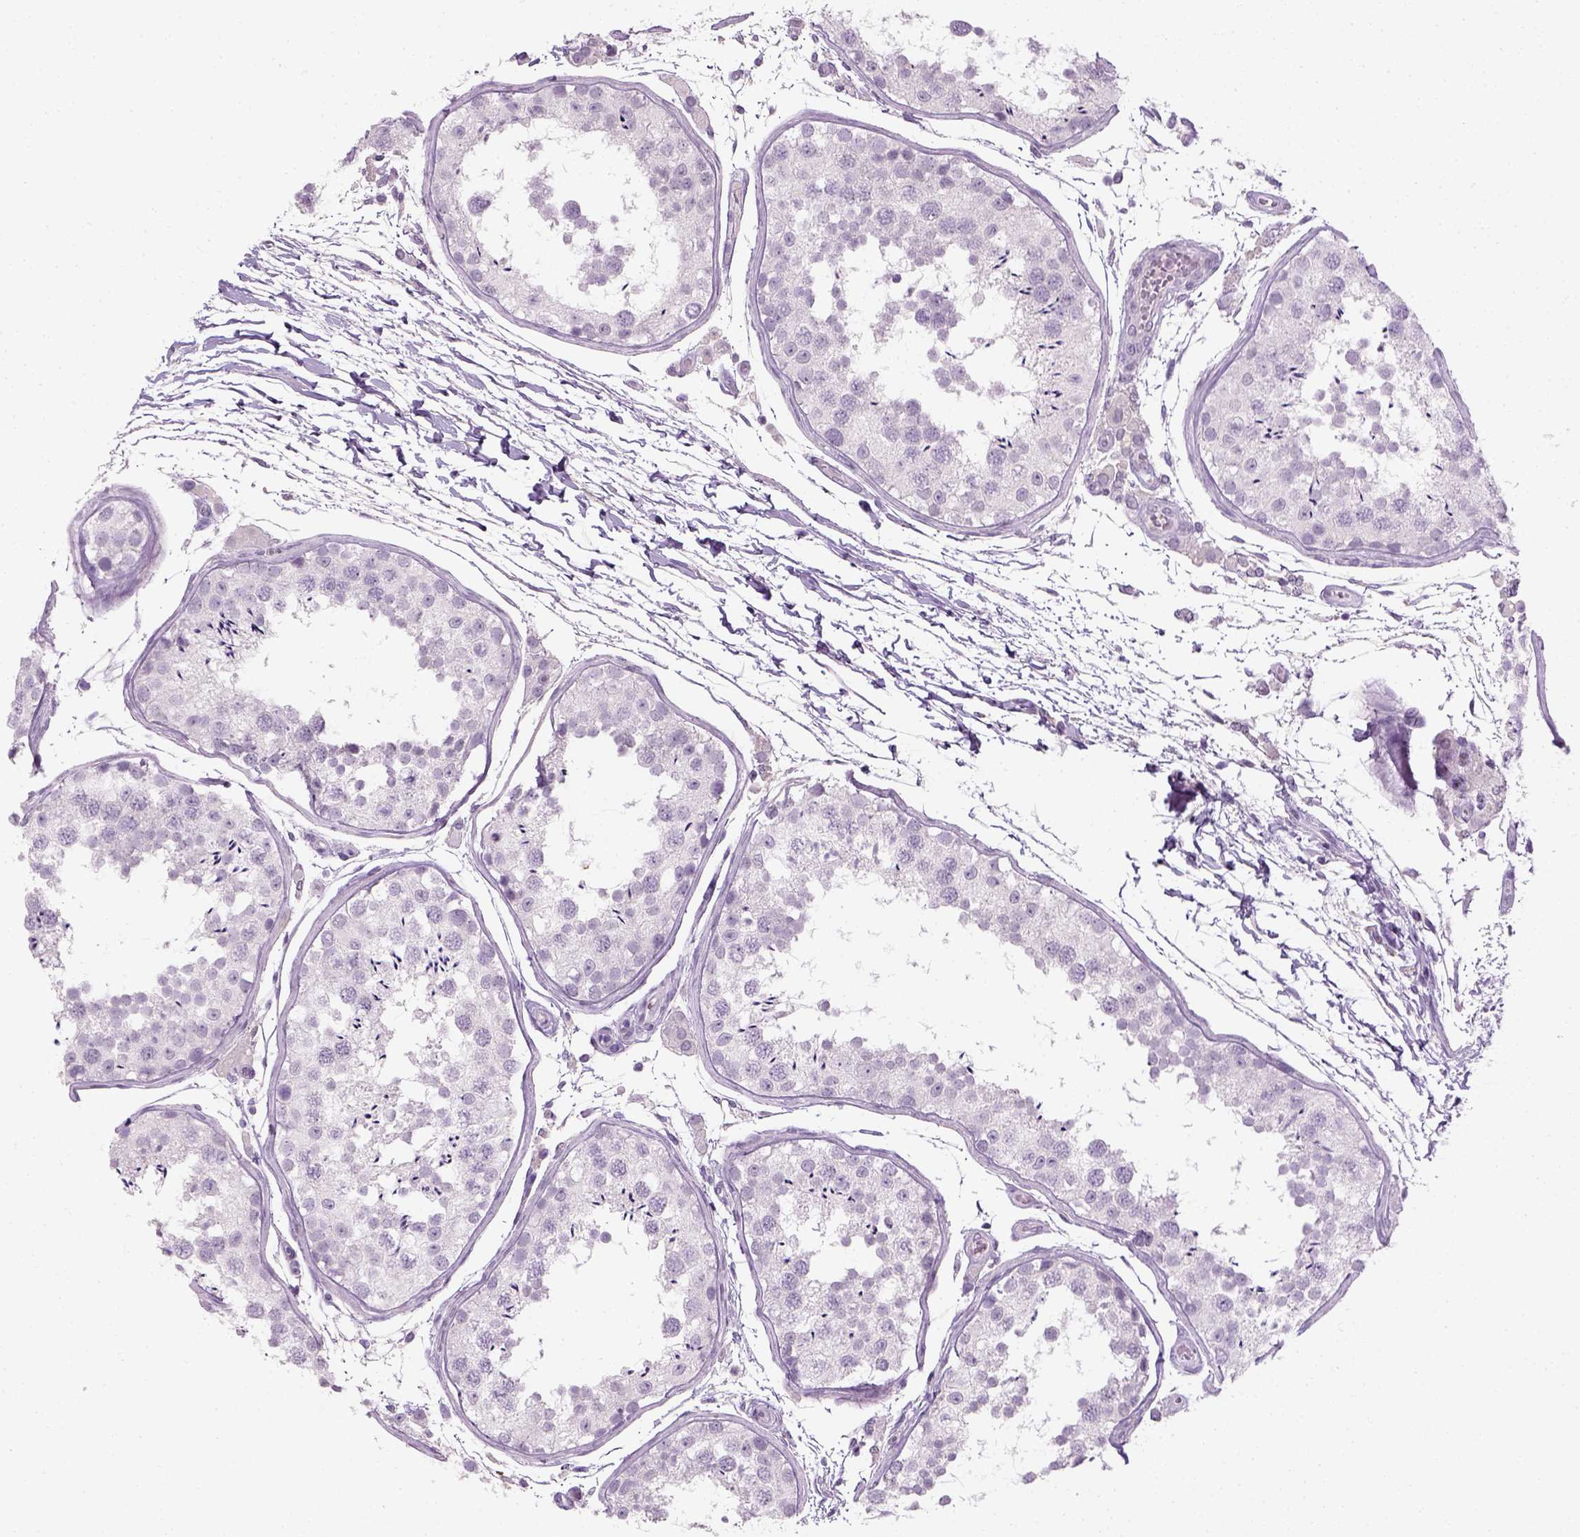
{"staining": {"intensity": "negative", "quantity": "none", "location": "none"}, "tissue": "testis", "cell_type": "Cells in seminiferous ducts", "image_type": "normal", "snomed": [{"axis": "morphology", "description": "Normal tissue, NOS"}, {"axis": "topography", "description": "Testis"}], "caption": "IHC histopathology image of unremarkable testis stained for a protein (brown), which reveals no positivity in cells in seminiferous ducts.", "gene": "TH", "patient": {"sex": "male", "age": 29}}